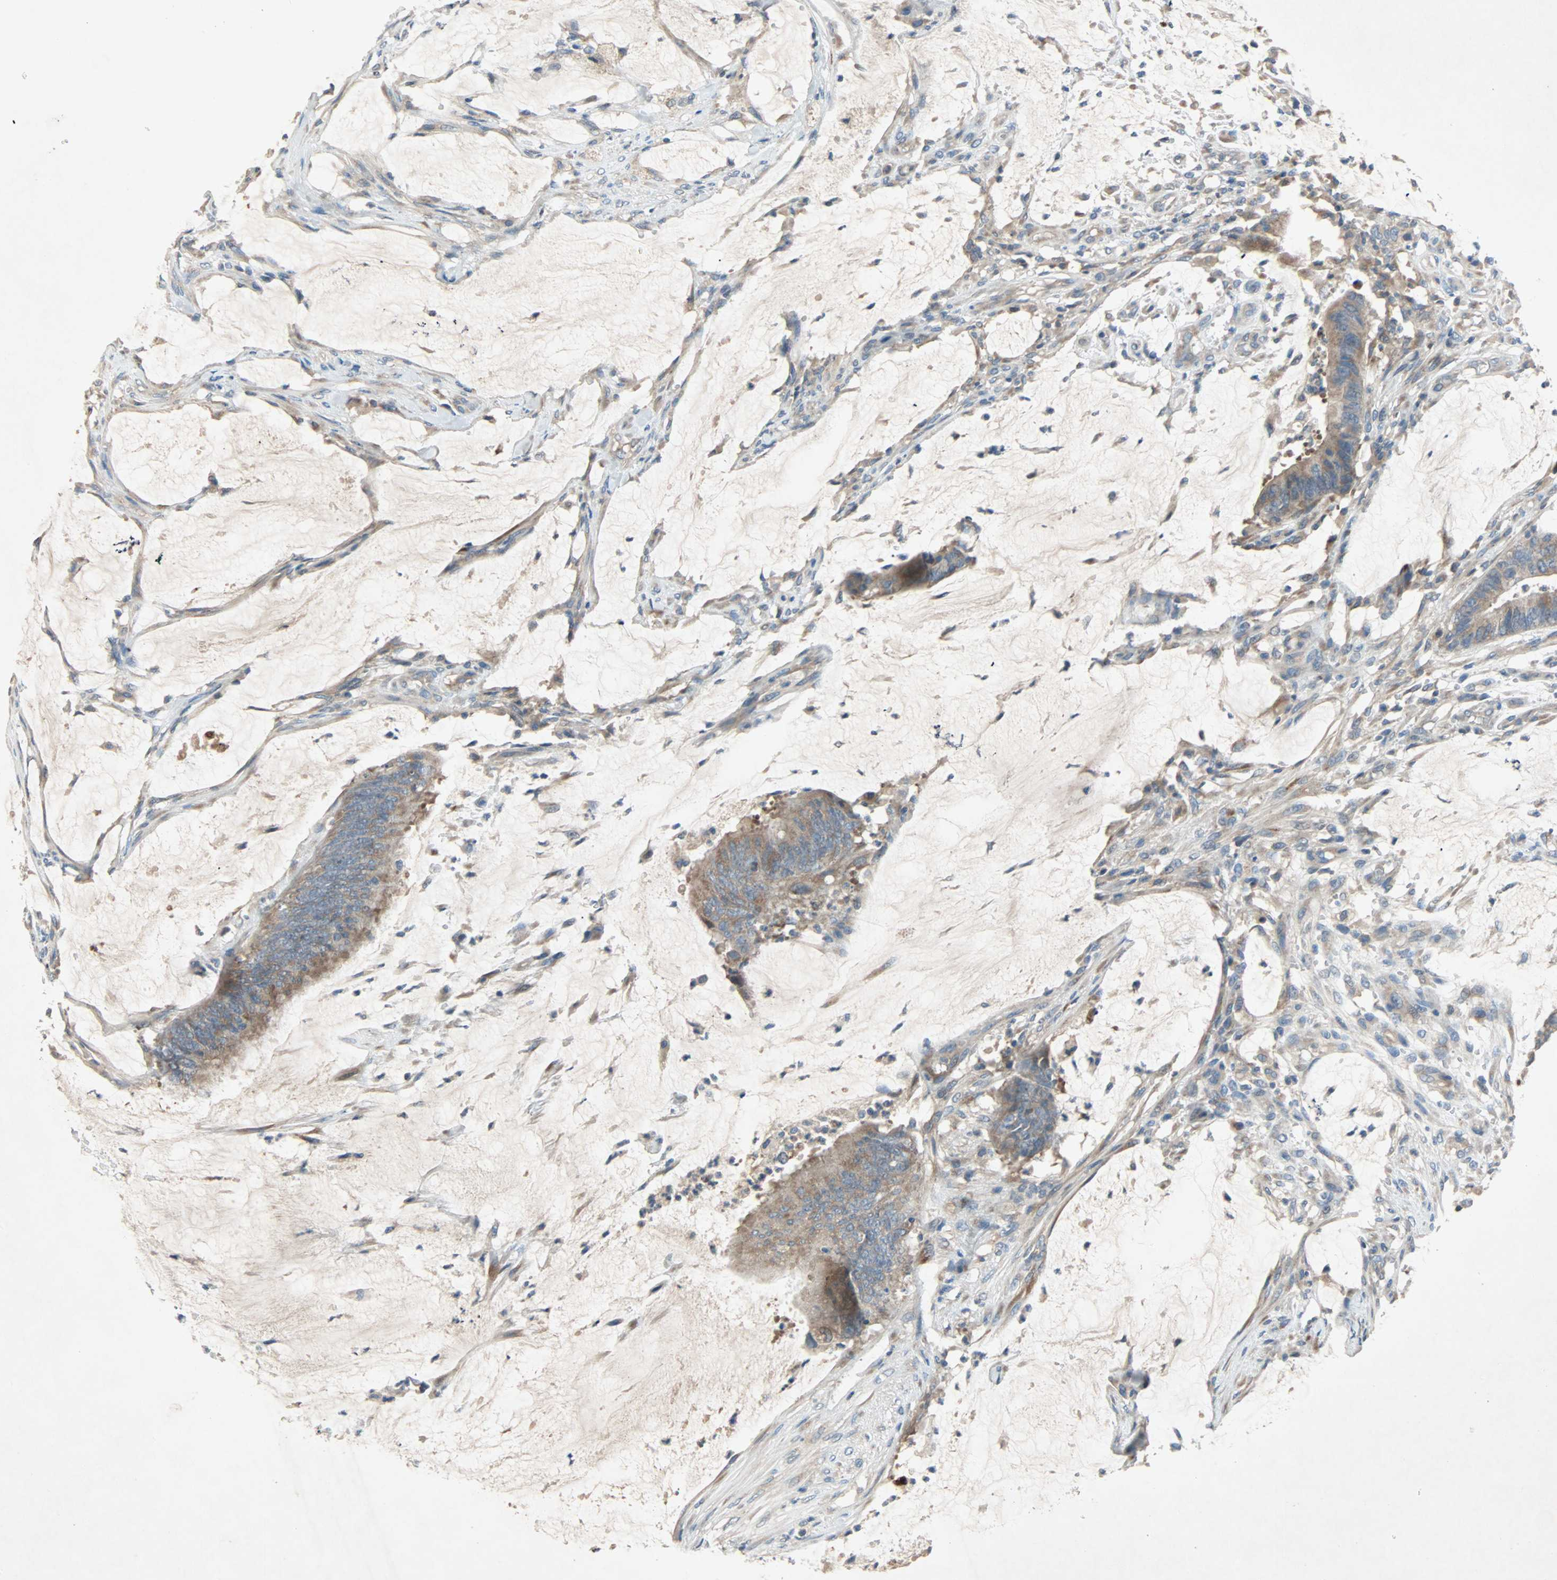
{"staining": {"intensity": "moderate", "quantity": ">75%", "location": "cytoplasmic/membranous"}, "tissue": "colorectal cancer", "cell_type": "Tumor cells", "image_type": "cancer", "snomed": [{"axis": "morphology", "description": "Adenocarcinoma, NOS"}, {"axis": "topography", "description": "Rectum"}], "caption": "Human colorectal cancer (adenocarcinoma) stained with a brown dye exhibits moderate cytoplasmic/membranous positive staining in approximately >75% of tumor cells.", "gene": "XYLT1", "patient": {"sex": "female", "age": 66}}